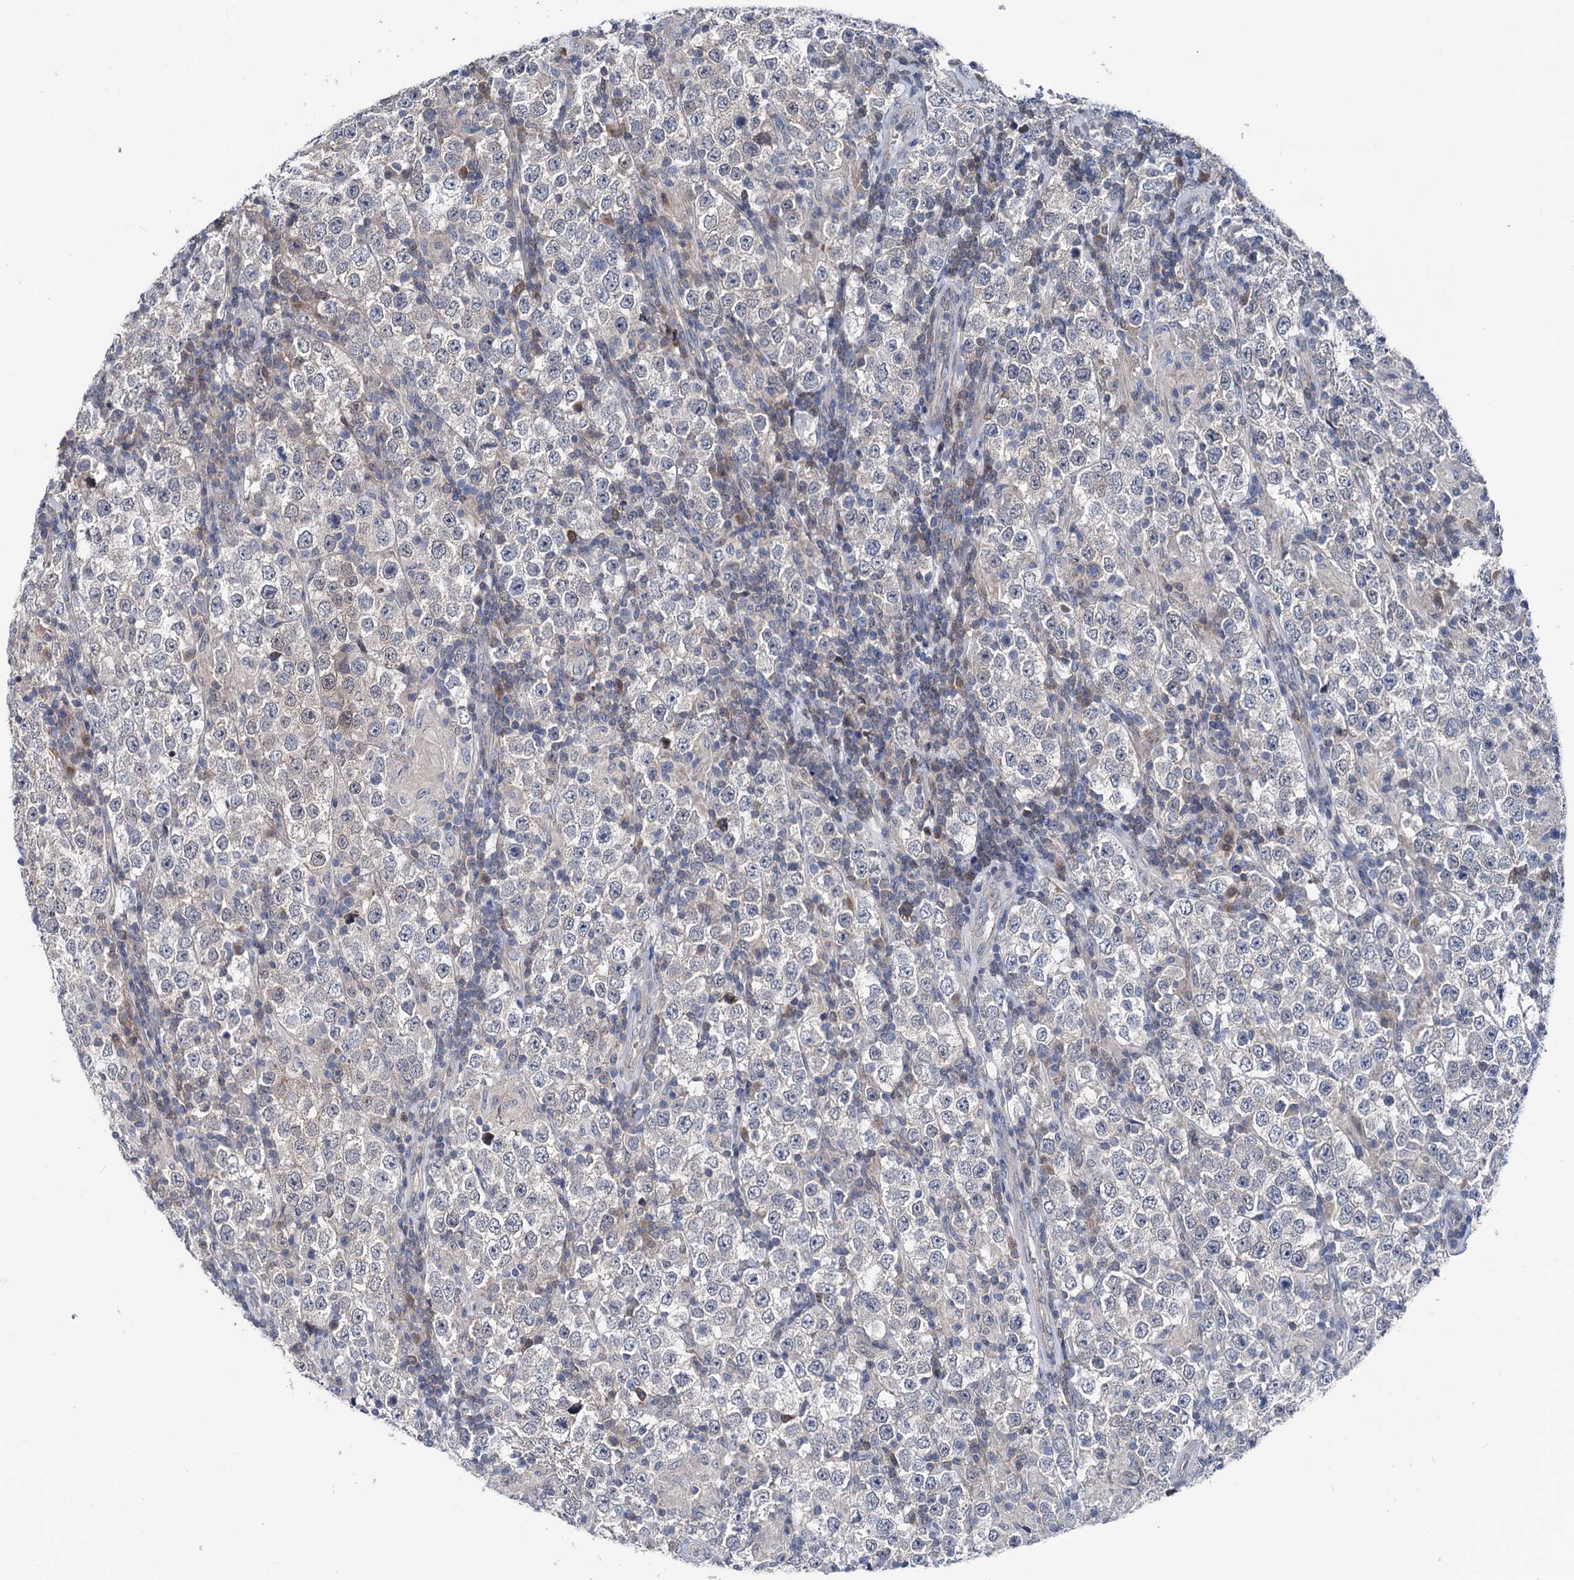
{"staining": {"intensity": "negative", "quantity": "none", "location": "none"}, "tissue": "testis cancer", "cell_type": "Tumor cells", "image_type": "cancer", "snomed": [{"axis": "morphology", "description": "Normal tissue, NOS"}, {"axis": "morphology", "description": "Urothelial carcinoma, High grade"}, {"axis": "morphology", "description": "Seminoma, NOS"}, {"axis": "morphology", "description": "Carcinoma, Embryonal, NOS"}, {"axis": "topography", "description": "Urinary bladder"}, {"axis": "topography", "description": "Testis"}], "caption": "High magnification brightfield microscopy of testis cancer stained with DAB (3,3'-diaminobenzidine) (brown) and counterstained with hematoxylin (blue): tumor cells show no significant positivity.", "gene": "GLO1", "patient": {"sex": "male", "age": 41}}